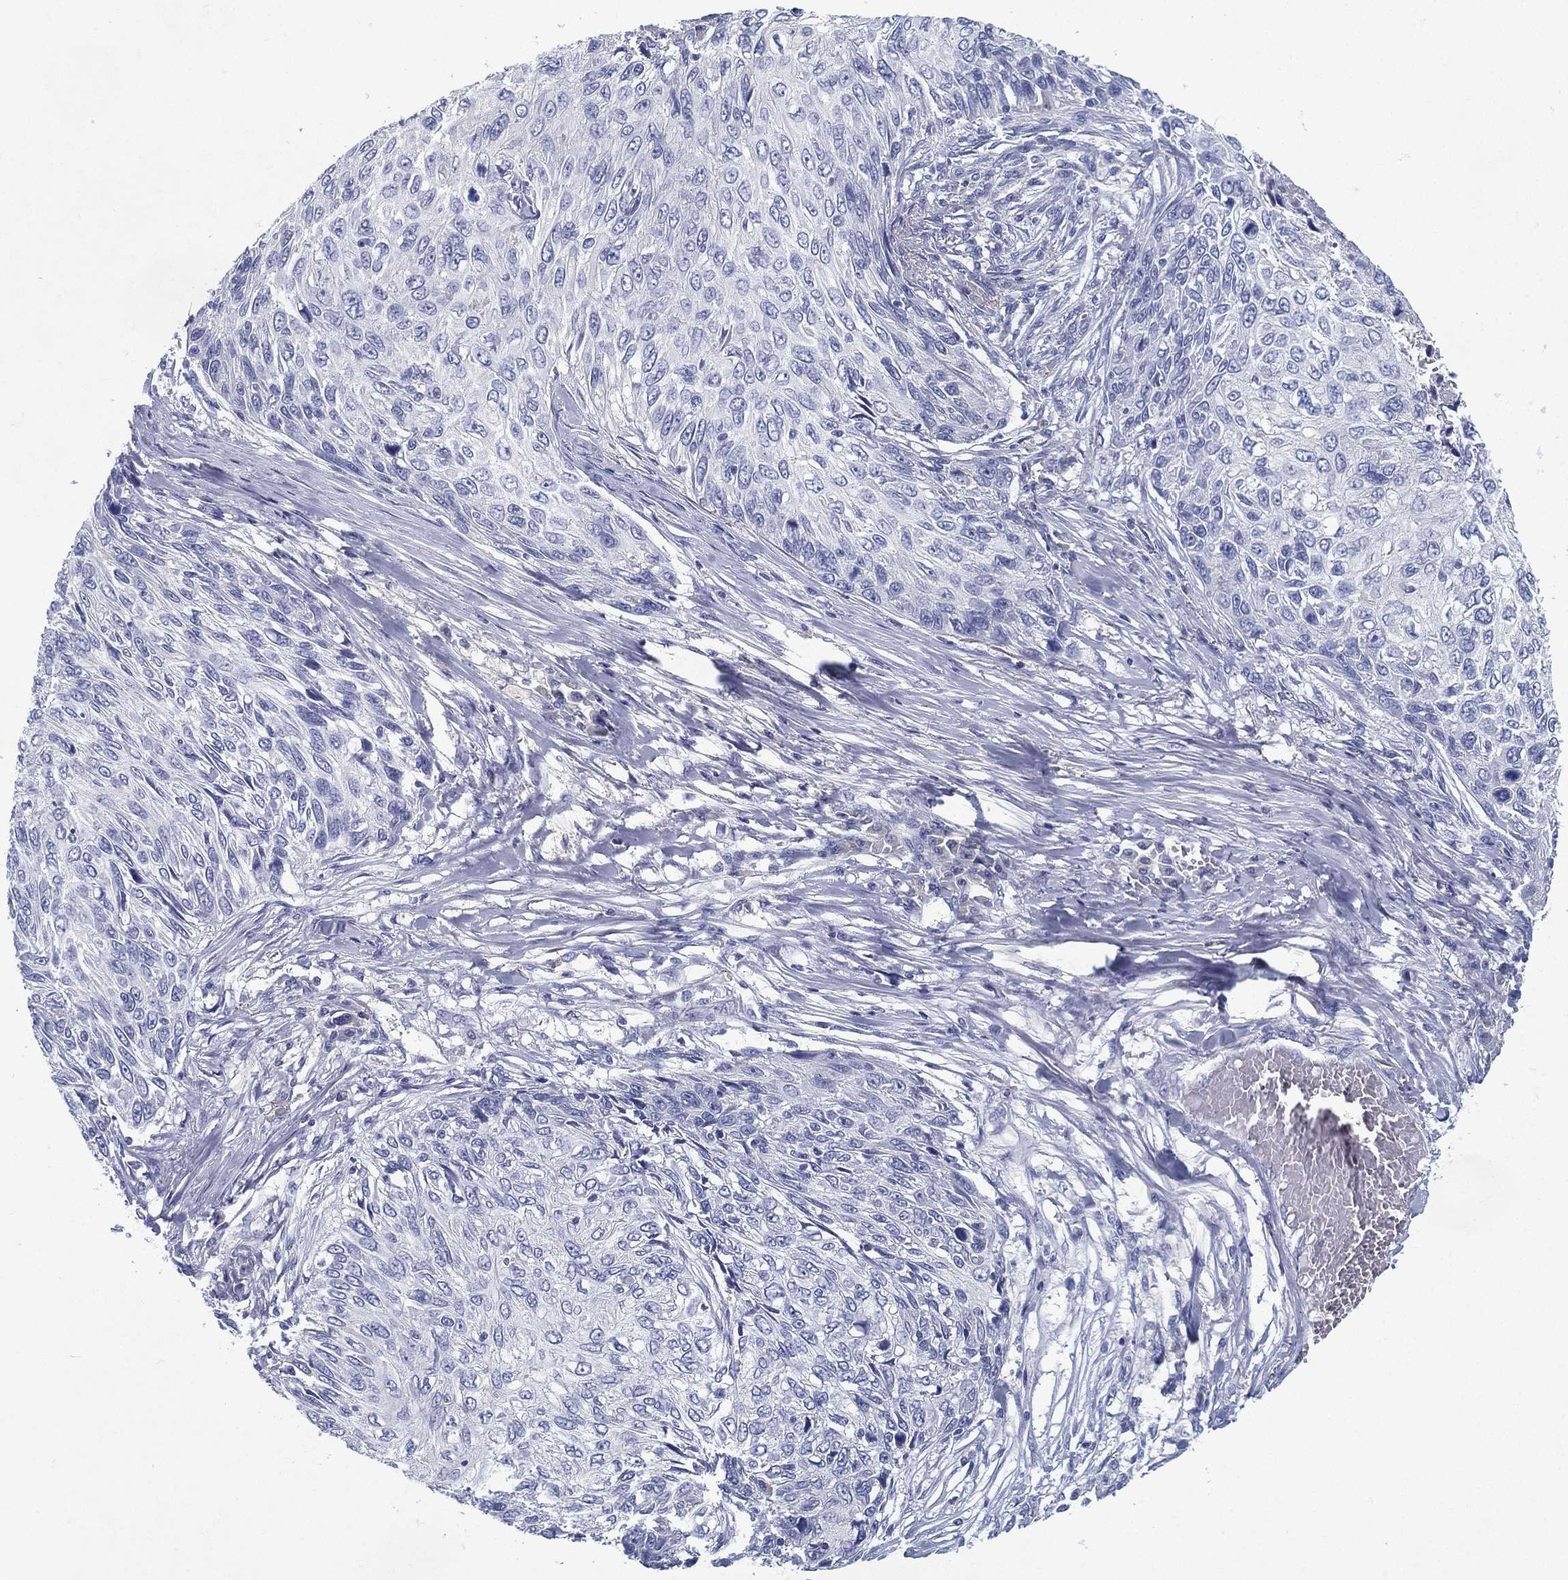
{"staining": {"intensity": "negative", "quantity": "none", "location": "none"}, "tissue": "skin cancer", "cell_type": "Tumor cells", "image_type": "cancer", "snomed": [{"axis": "morphology", "description": "Squamous cell carcinoma, NOS"}, {"axis": "topography", "description": "Skin"}], "caption": "This is an IHC photomicrograph of human skin squamous cell carcinoma. There is no expression in tumor cells.", "gene": "RGS13", "patient": {"sex": "male", "age": 92}}